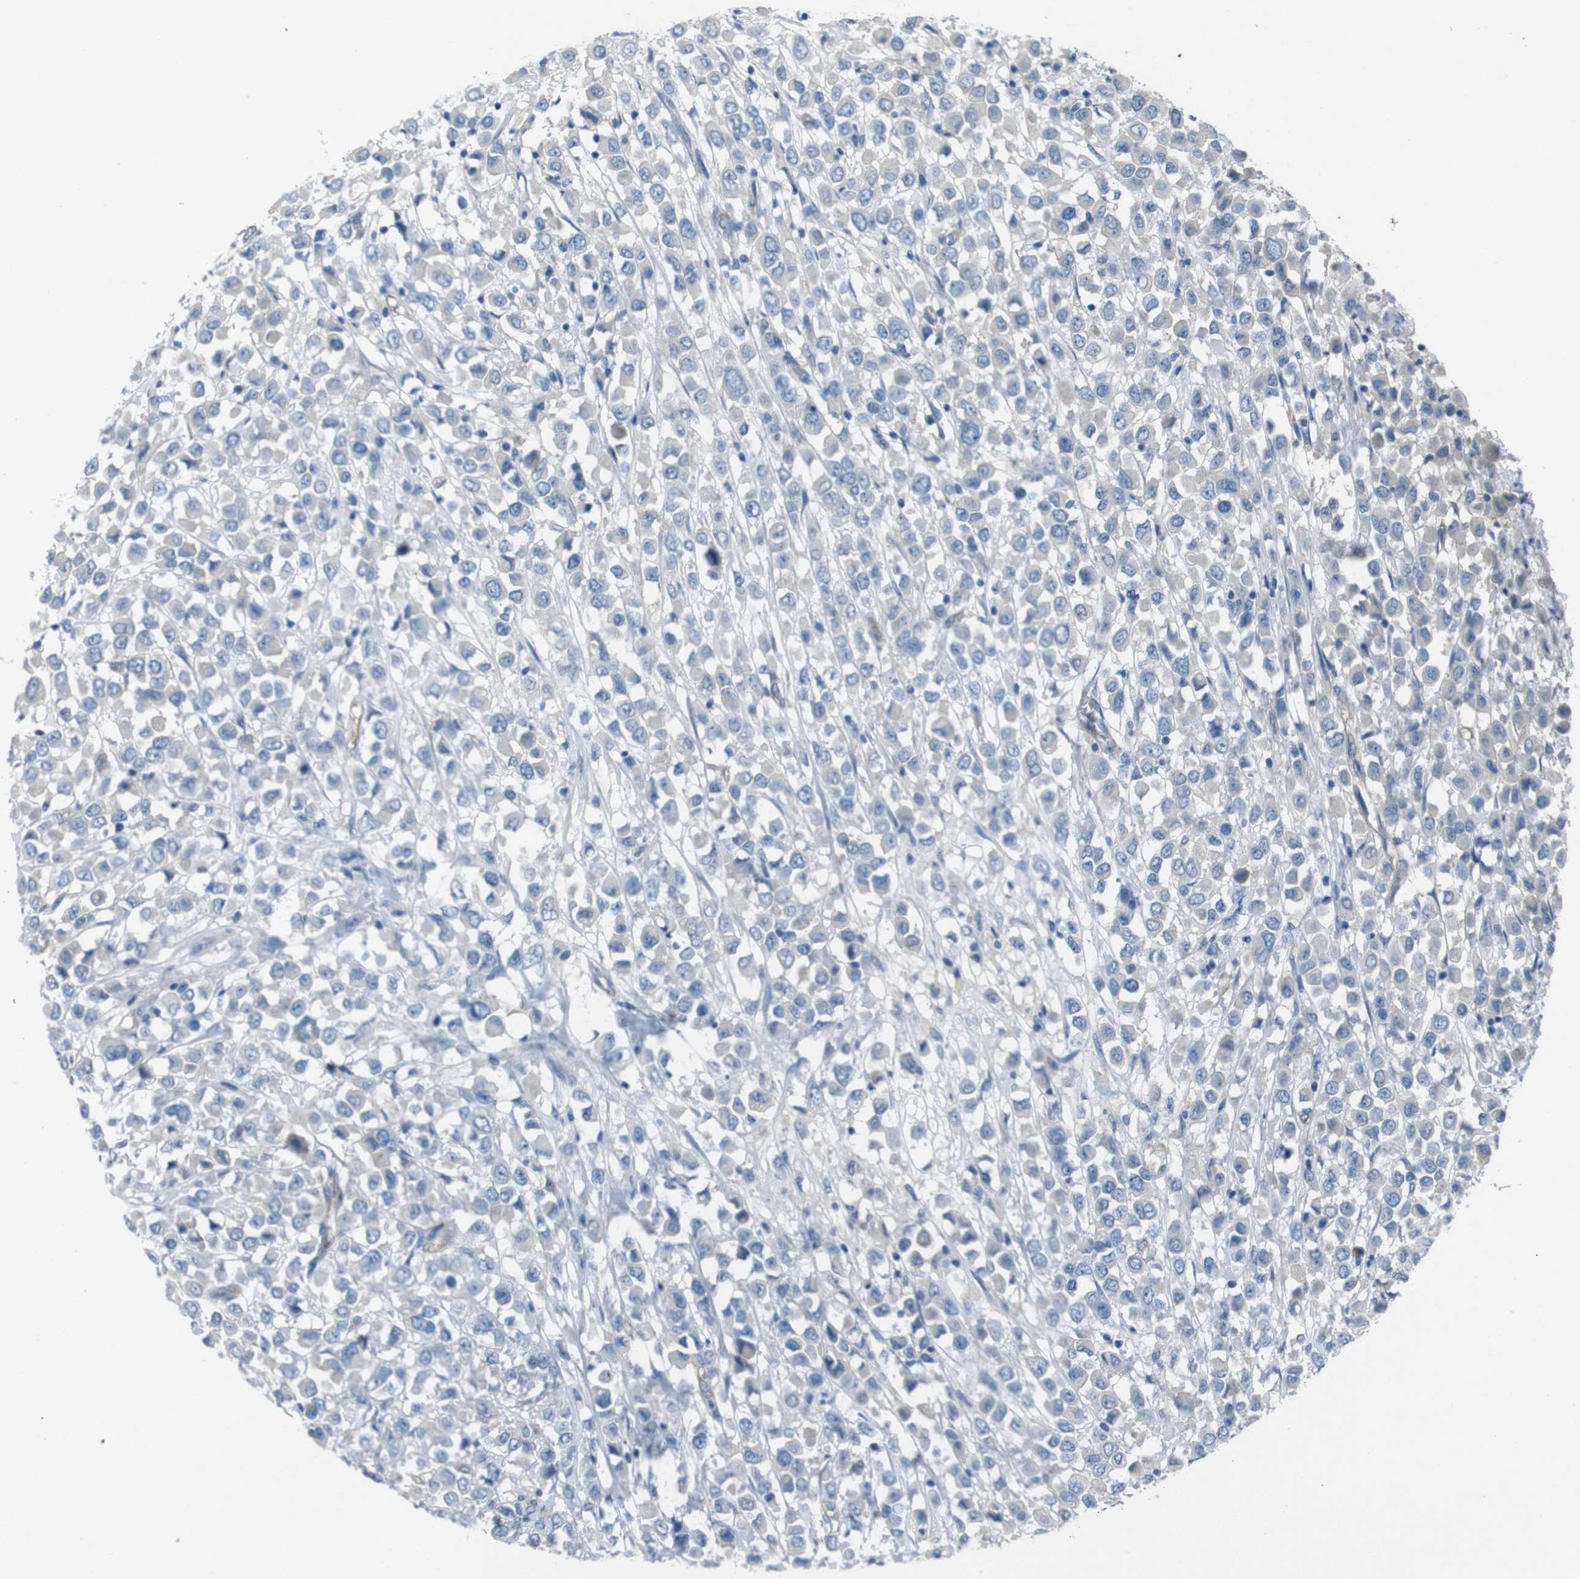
{"staining": {"intensity": "negative", "quantity": "none", "location": "none"}, "tissue": "breast cancer", "cell_type": "Tumor cells", "image_type": "cancer", "snomed": [{"axis": "morphology", "description": "Duct carcinoma"}, {"axis": "topography", "description": "Breast"}], "caption": "The histopathology image demonstrates no significant positivity in tumor cells of breast cancer (intraductal carcinoma).", "gene": "PVR", "patient": {"sex": "female", "age": 61}}